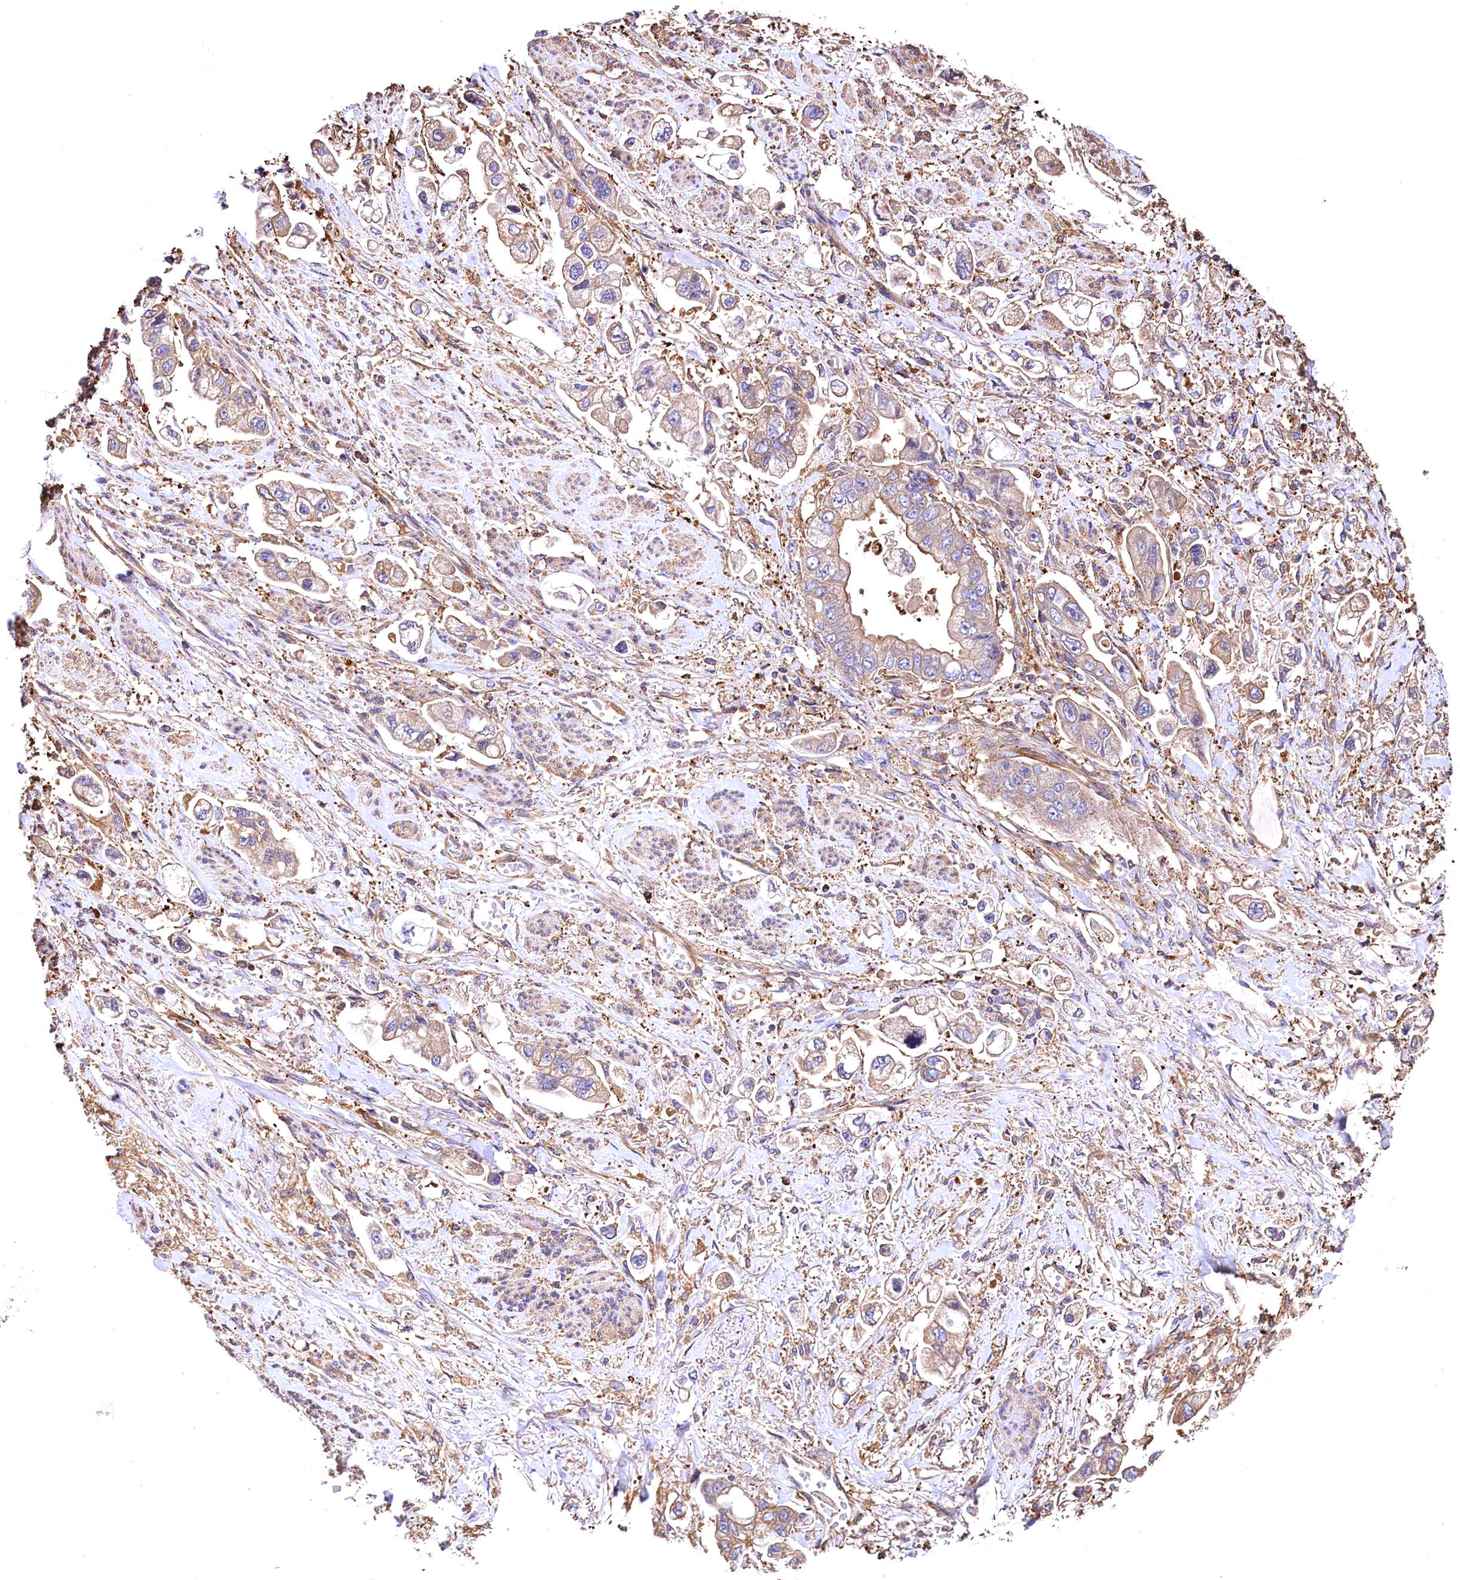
{"staining": {"intensity": "moderate", "quantity": "<25%", "location": "cytoplasmic/membranous"}, "tissue": "stomach cancer", "cell_type": "Tumor cells", "image_type": "cancer", "snomed": [{"axis": "morphology", "description": "Adenocarcinoma, NOS"}, {"axis": "topography", "description": "Stomach"}], "caption": "A brown stain highlights moderate cytoplasmic/membranous expression of a protein in stomach adenocarcinoma tumor cells. (Stains: DAB in brown, nuclei in blue, Microscopy: brightfield microscopy at high magnification).", "gene": "RARS2", "patient": {"sex": "male", "age": 62}}